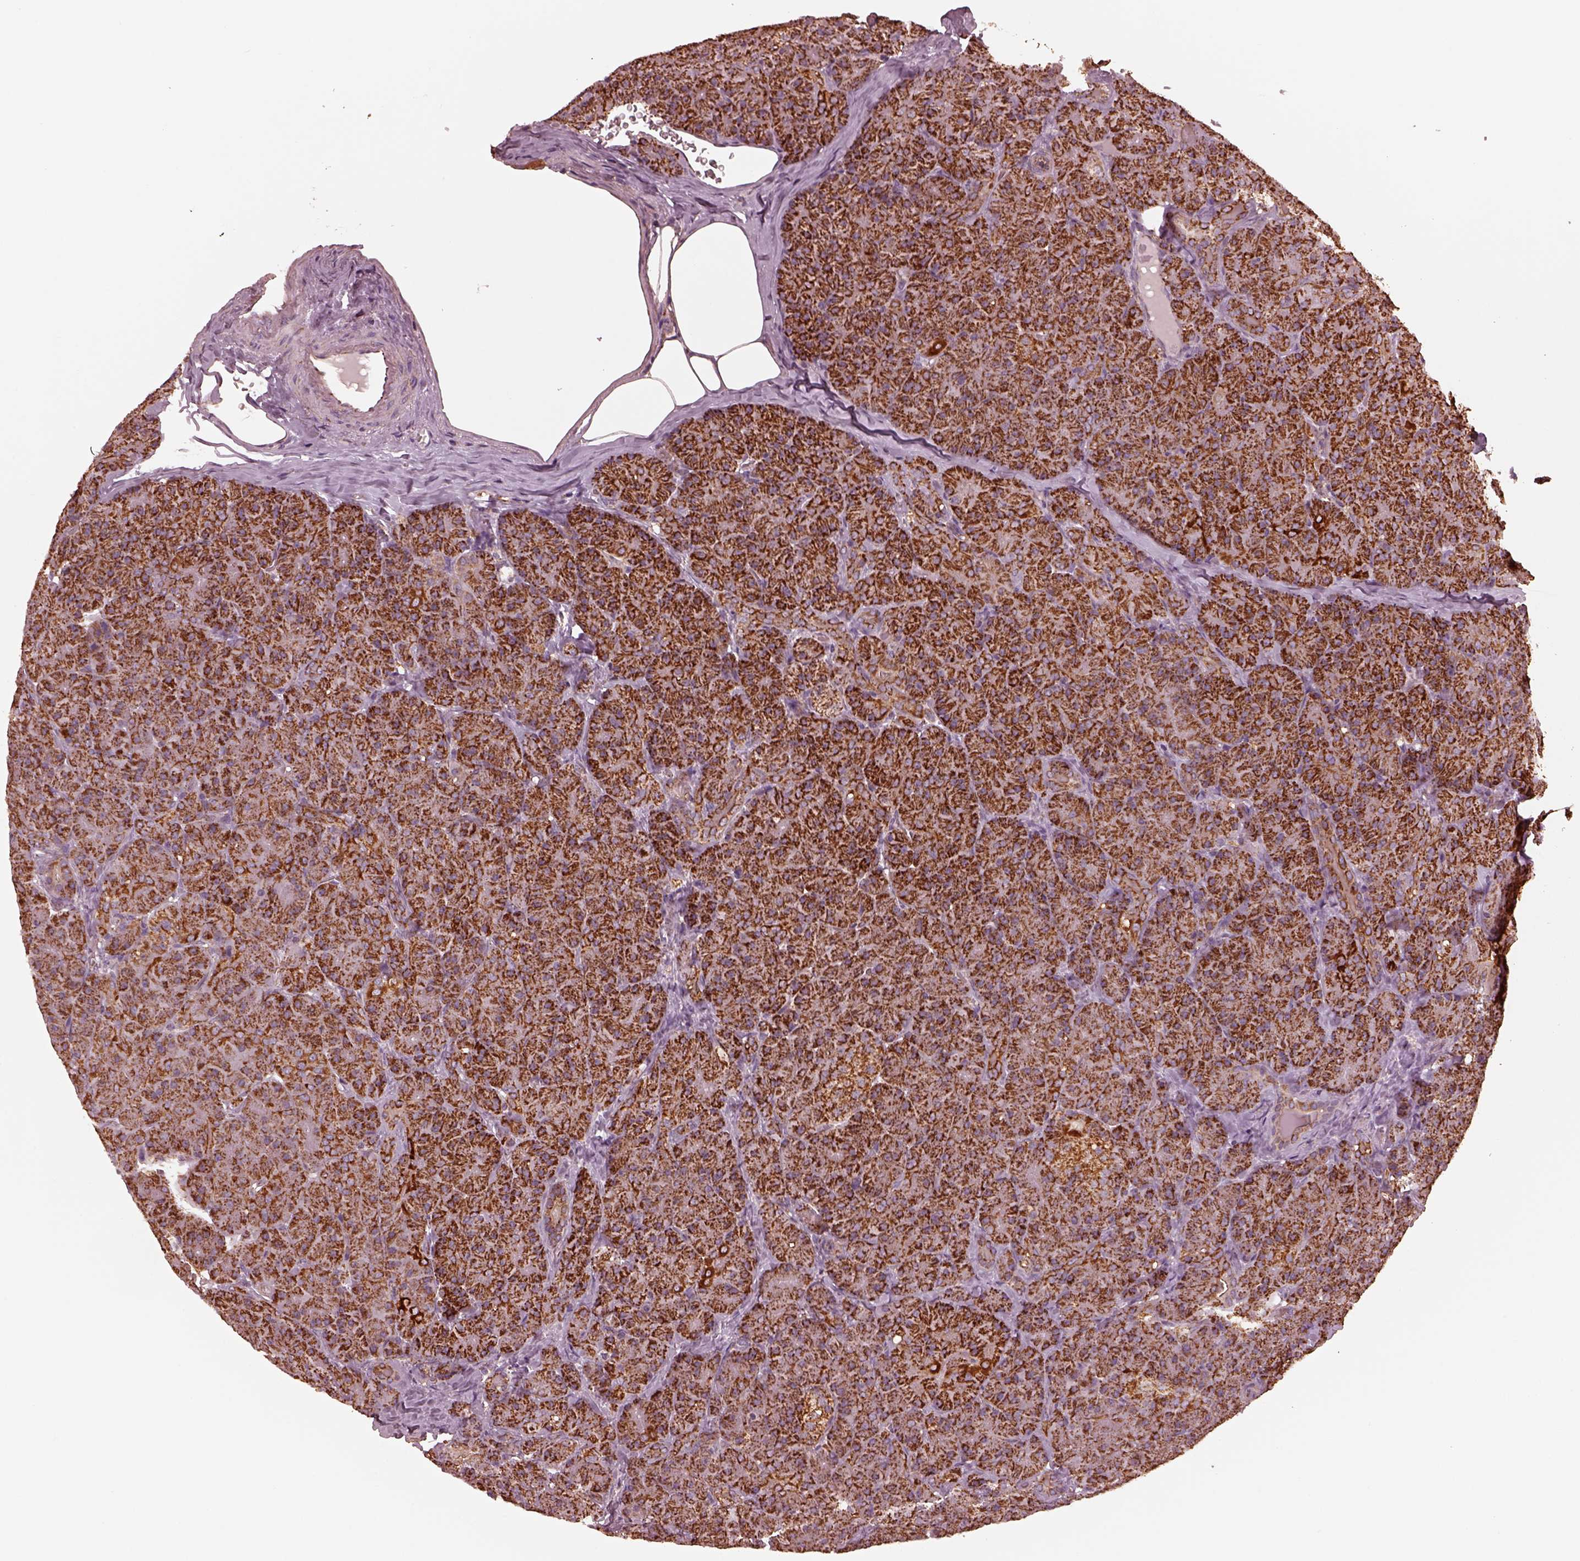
{"staining": {"intensity": "strong", "quantity": ">75%", "location": "cytoplasmic/membranous"}, "tissue": "pancreas", "cell_type": "Exocrine glandular cells", "image_type": "normal", "snomed": [{"axis": "morphology", "description": "Normal tissue, NOS"}, {"axis": "topography", "description": "Pancreas"}], "caption": "IHC of normal pancreas reveals high levels of strong cytoplasmic/membranous staining in approximately >75% of exocrine glandular cells.", "gene": "NDUFB10", "patient": {"sex": "male", "age": 57}}